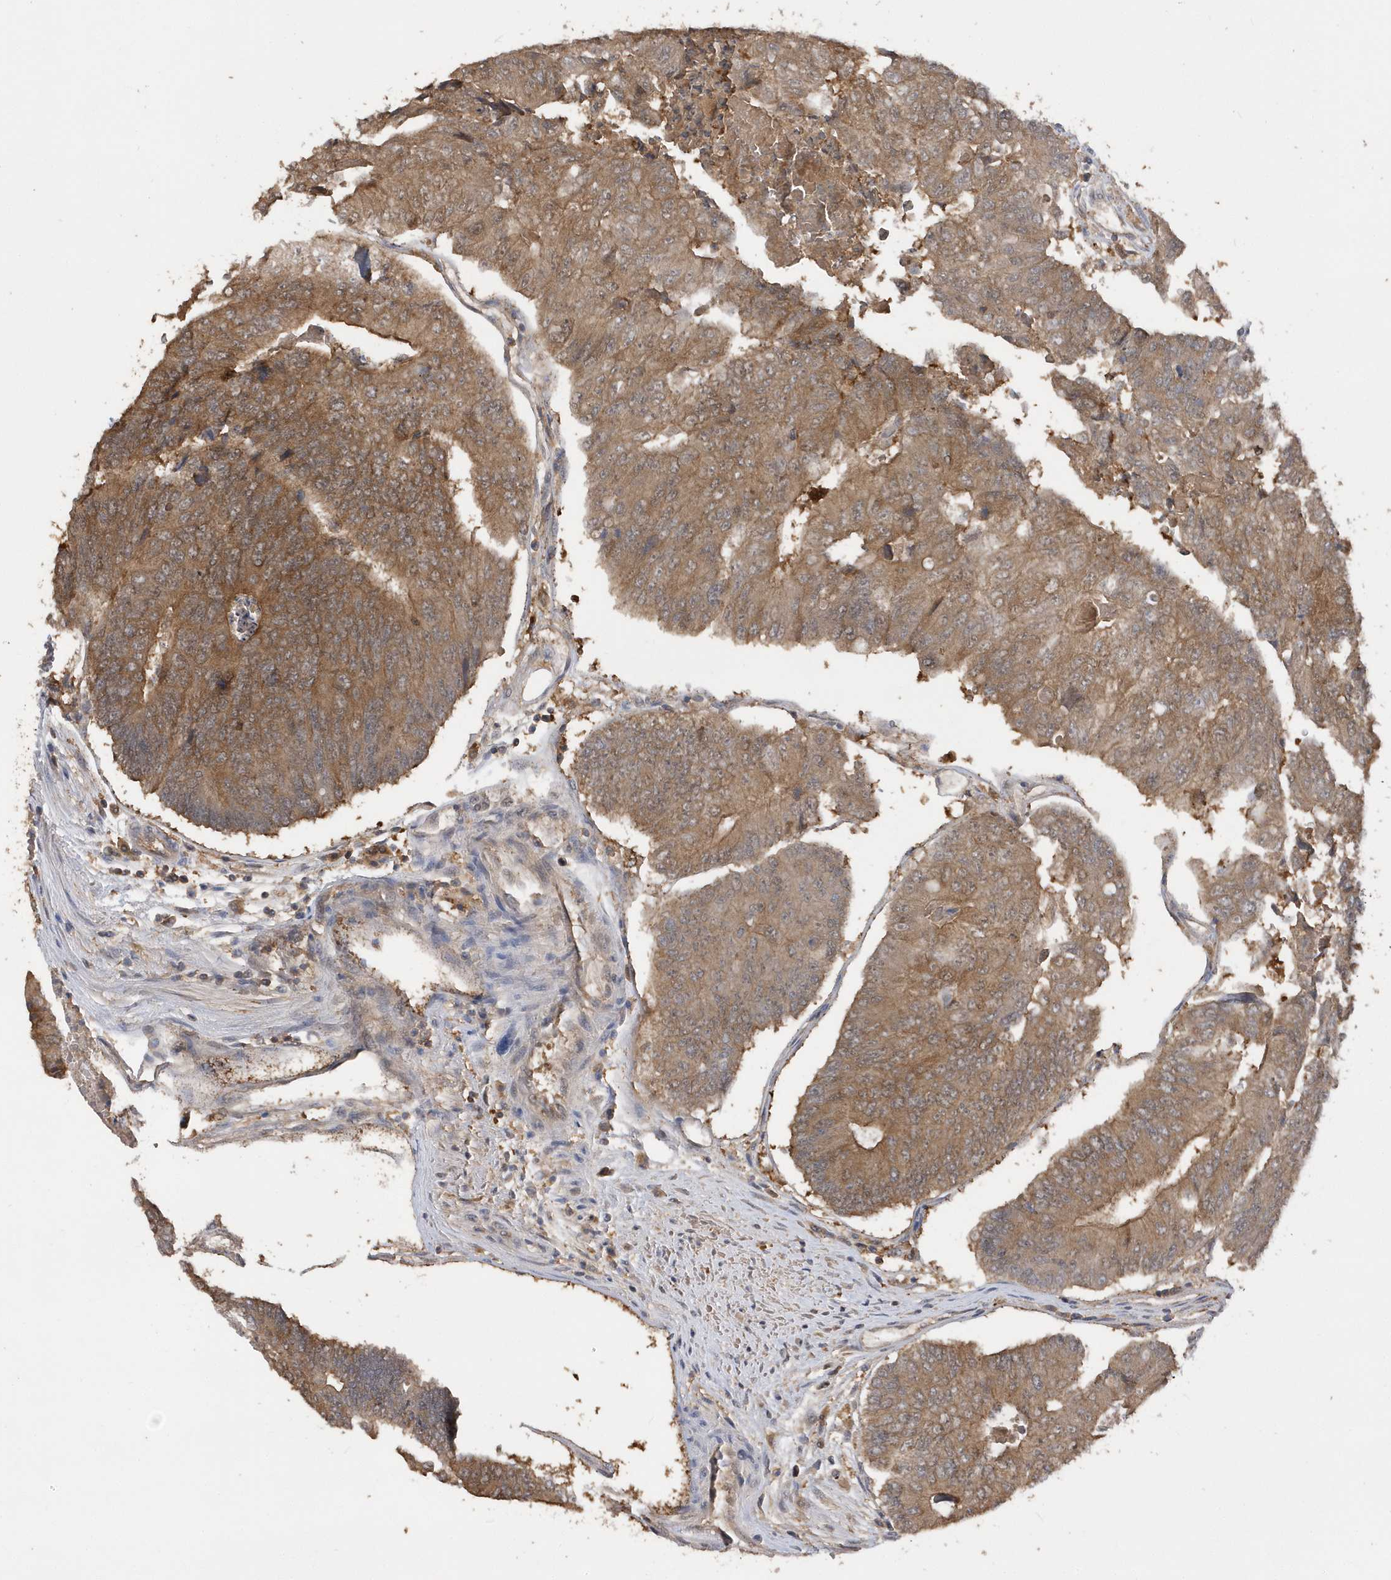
{"staining": {"intensity": "moderate", "quantity": ">75%", "location": "cytoplasmic/membranous"}, "tissue": "colorectal cancer", "cell_type": "Tumor cells", "image_type": "cancer", "snomed": [{"axis": "morphology", "description": "Adenocarcinoma, NOS"}, {"axis": "topography", "description": "Colon"}], "caption": "Colorectal adenocarcinoma was stained to show a protein in brown. There is medium levels of moderate cytoplasmic/membranous staining in about >75% of tumor cells. Nuclei are stained in blue.", "gene": "RPE", "patient": {"sex": "female", "age": 67}}